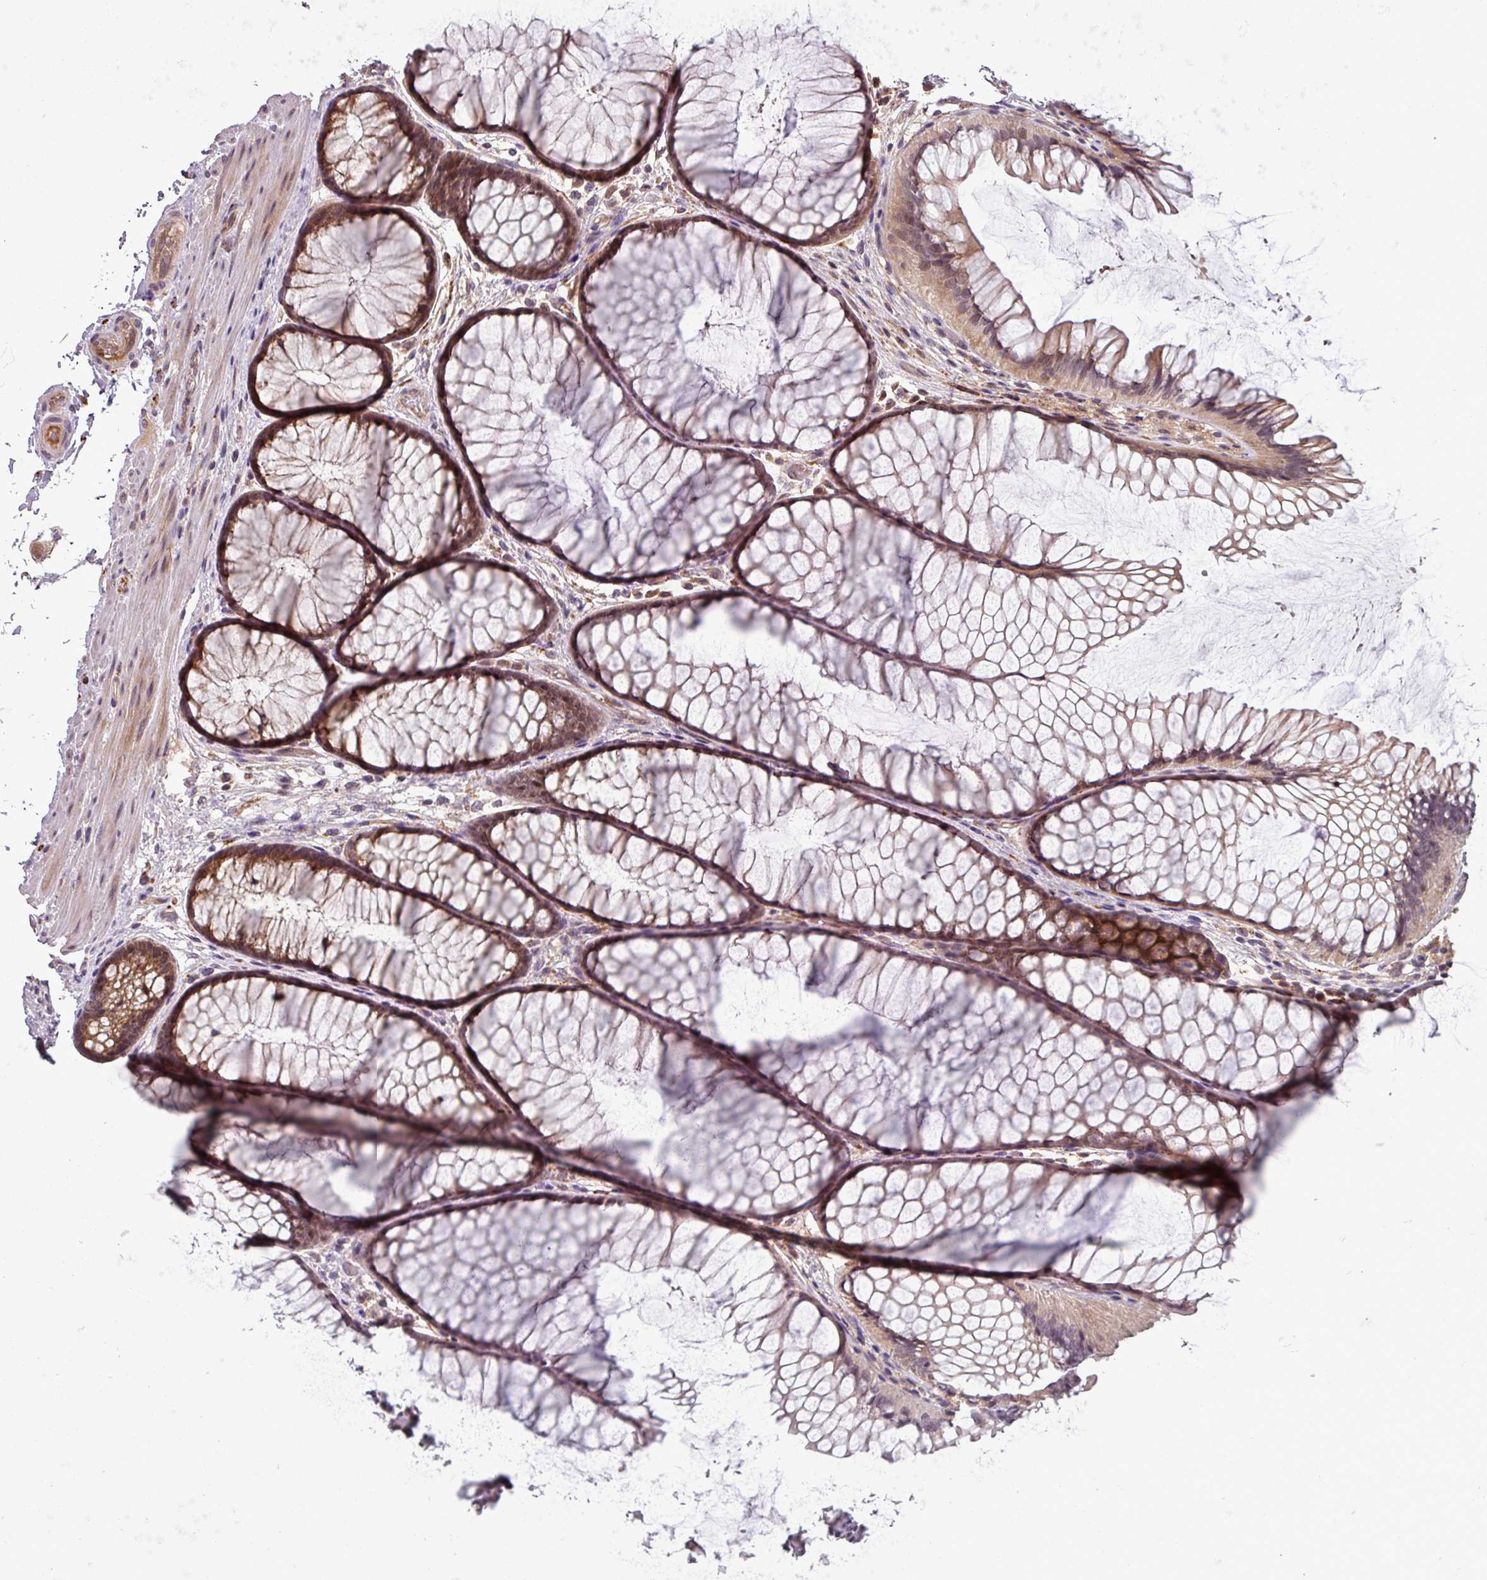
{"staining": {"intensity": "moderate", "quantity": ">75%", "location": "cytoplasmic/membranous"}, "tissue": "colon", "cell_type": "Endothelial cells", "image_type": "normal", "snomed": [{"axis": "morphology", "description": "Normal tissue, NOS"}, {"axis": "topography", "description": "Colon"}], "caption": "Normal colon displays moderate cytoplasmic/membranous expression in approximately >75% of endothelial cells, visualized by immunohistochemistry.", "gene": "PUS1", "patient": {"sex": "female", "age": 82}}